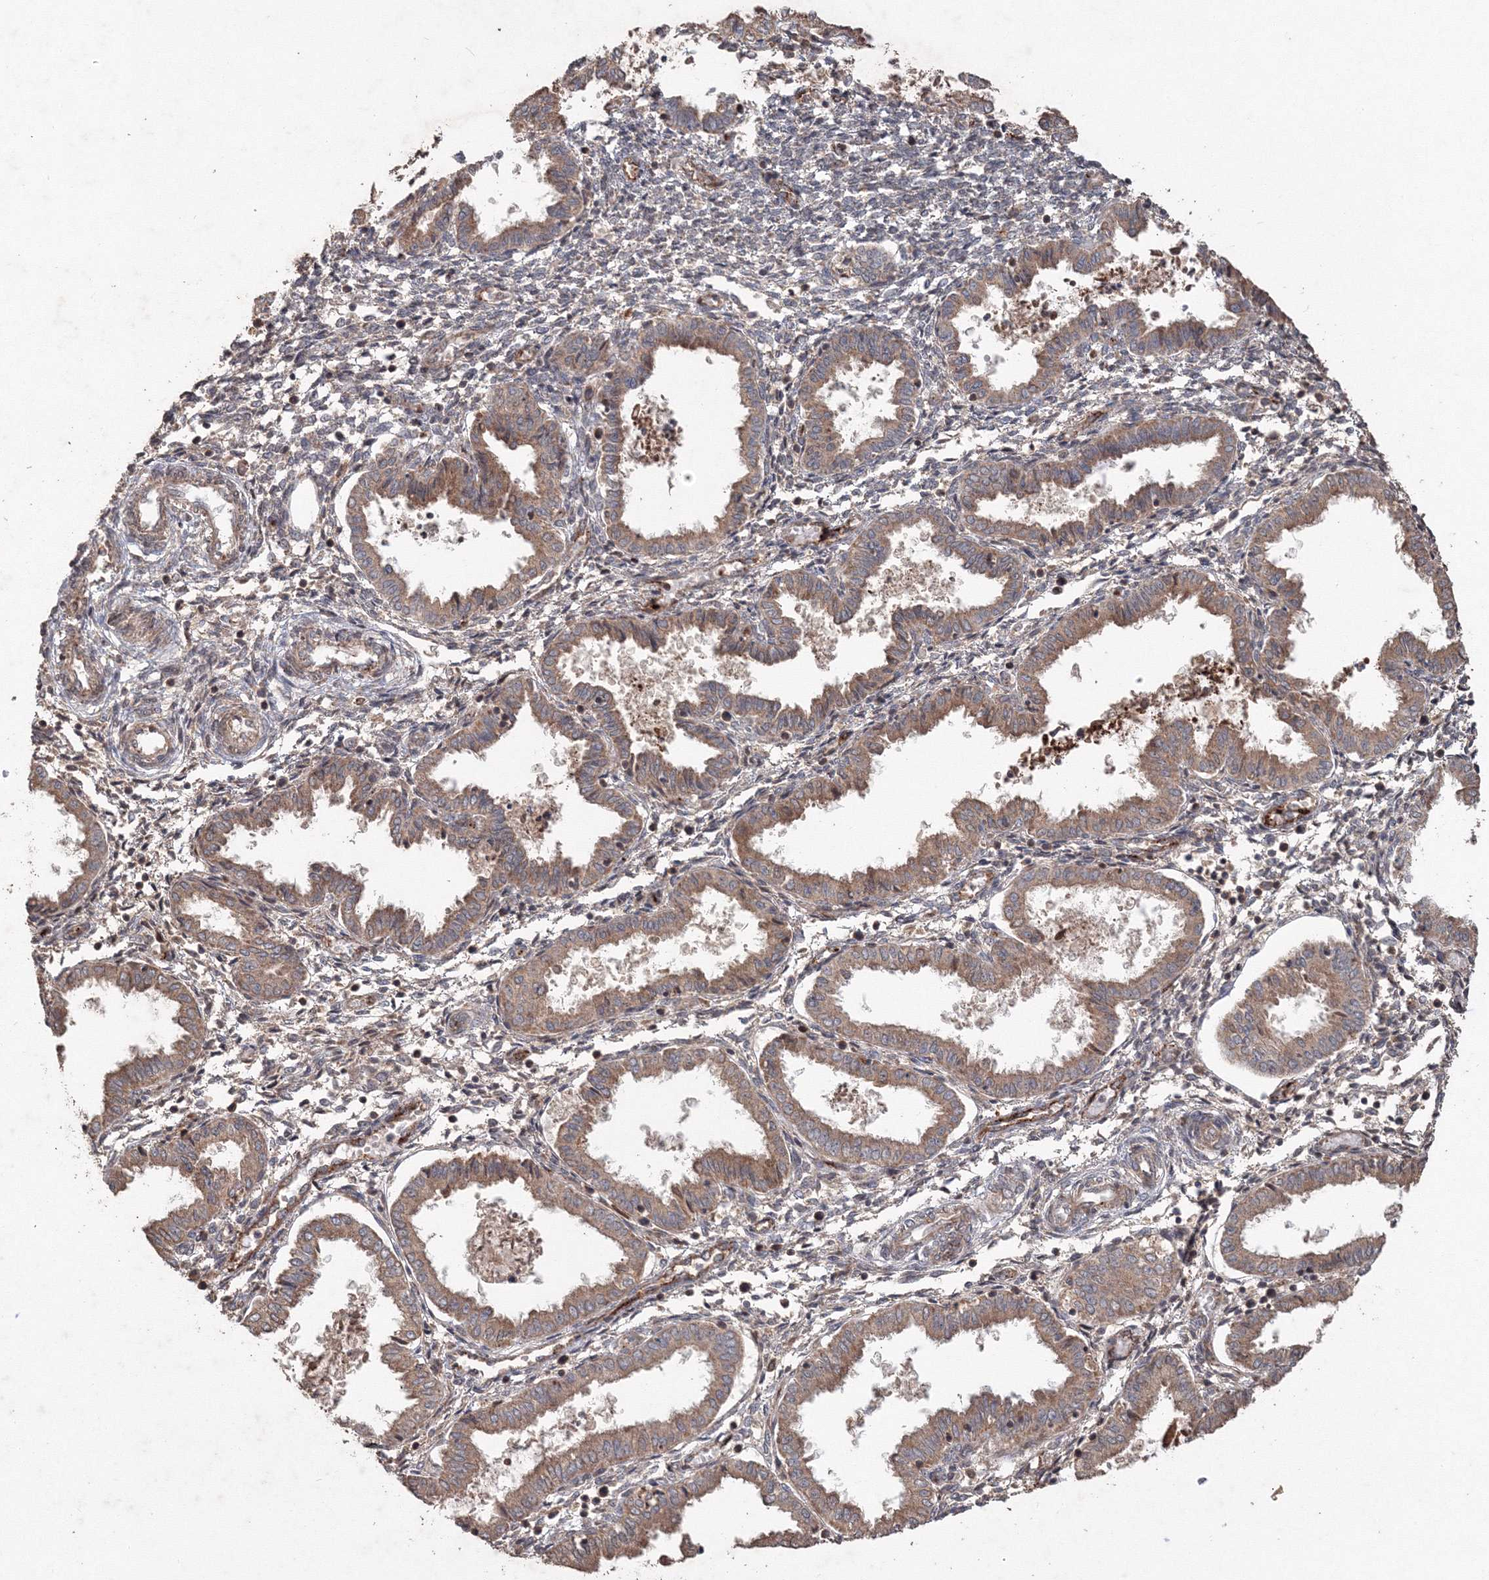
{"staining": {"intensity": "moderate", "quantity": "<25%", "location": "cytoplasmic/membranous"}, "tissue": "endometrium", "cell_type": "Cells in endometrial stroma", "image_type": "normal", "snomed": [{"axis": "morphology", "description": "Normal tissue, NOS"}, {"axis": "topography", "description": "Endometrium"}], "caption": "Immunohistochemistry micrograph of benign endometrium: human endometrium stained using IHC shows low levels of moderate protein expression localized specifically in the cytoplasmic/membranous of cells in endometrial stroma, appearing as a cytoplasmic/membranous brown color.", "gene": "ANAPC16", "patient": {"sex": "female", "age": 33}}